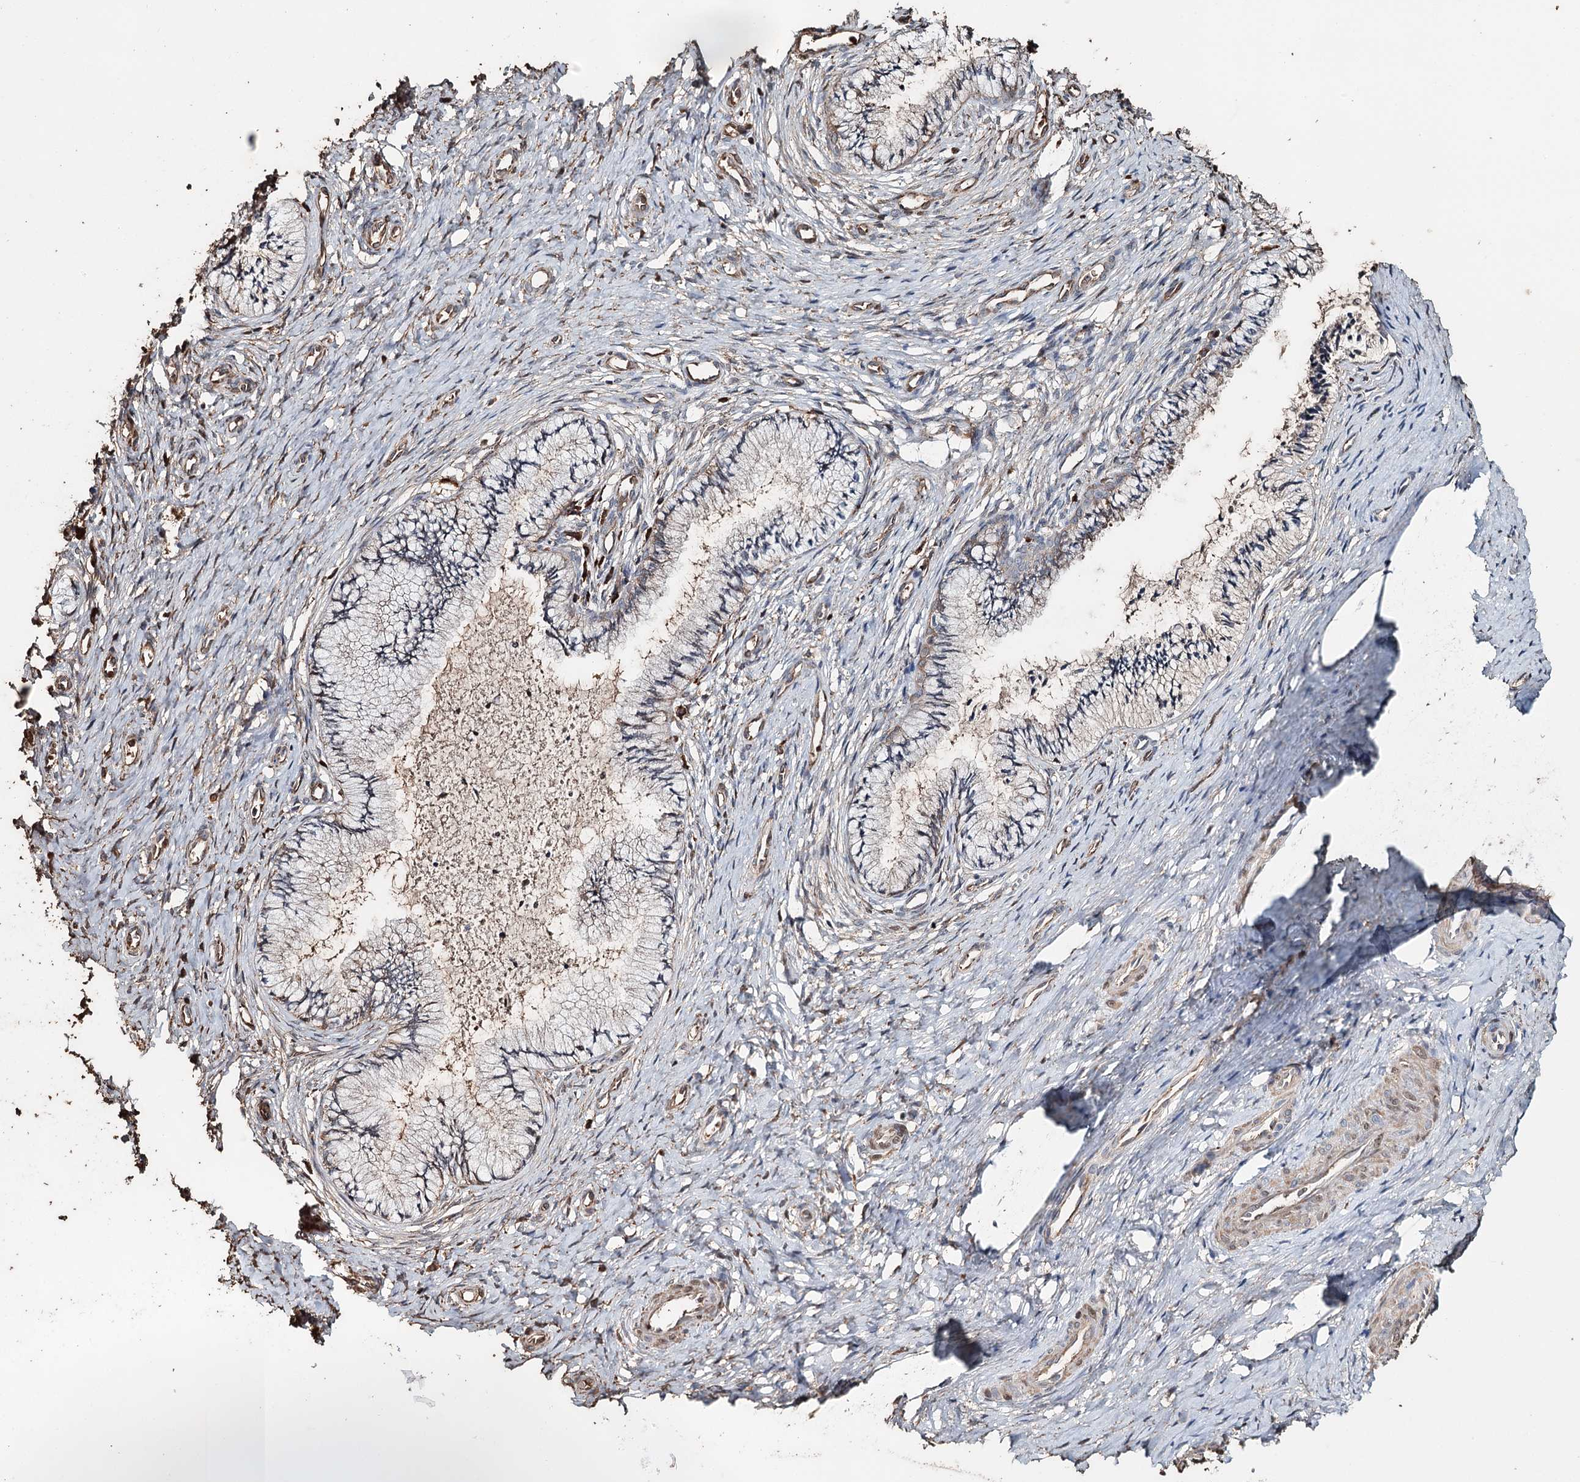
{"staining": {"intensity": "negative", "quantity": "none", "location": "none"}, "tissue": "cervix", "cell_type": "Glandular cells", "image_type": "normal", "snomed": [{"axis": "morphology", "description": "Normal tissue, NOS"}, {"axis": "topography", "description": "Cervix"}], "caption": "The micrograph exhibits no staining of glandular cells in unremarkable cervix. (DAB immunohistochemistry (IHC) visualized using brightfield microscopy, high magnification).", "gene": "SYVN1", "patient": {"sex": "female", "age": 36}}